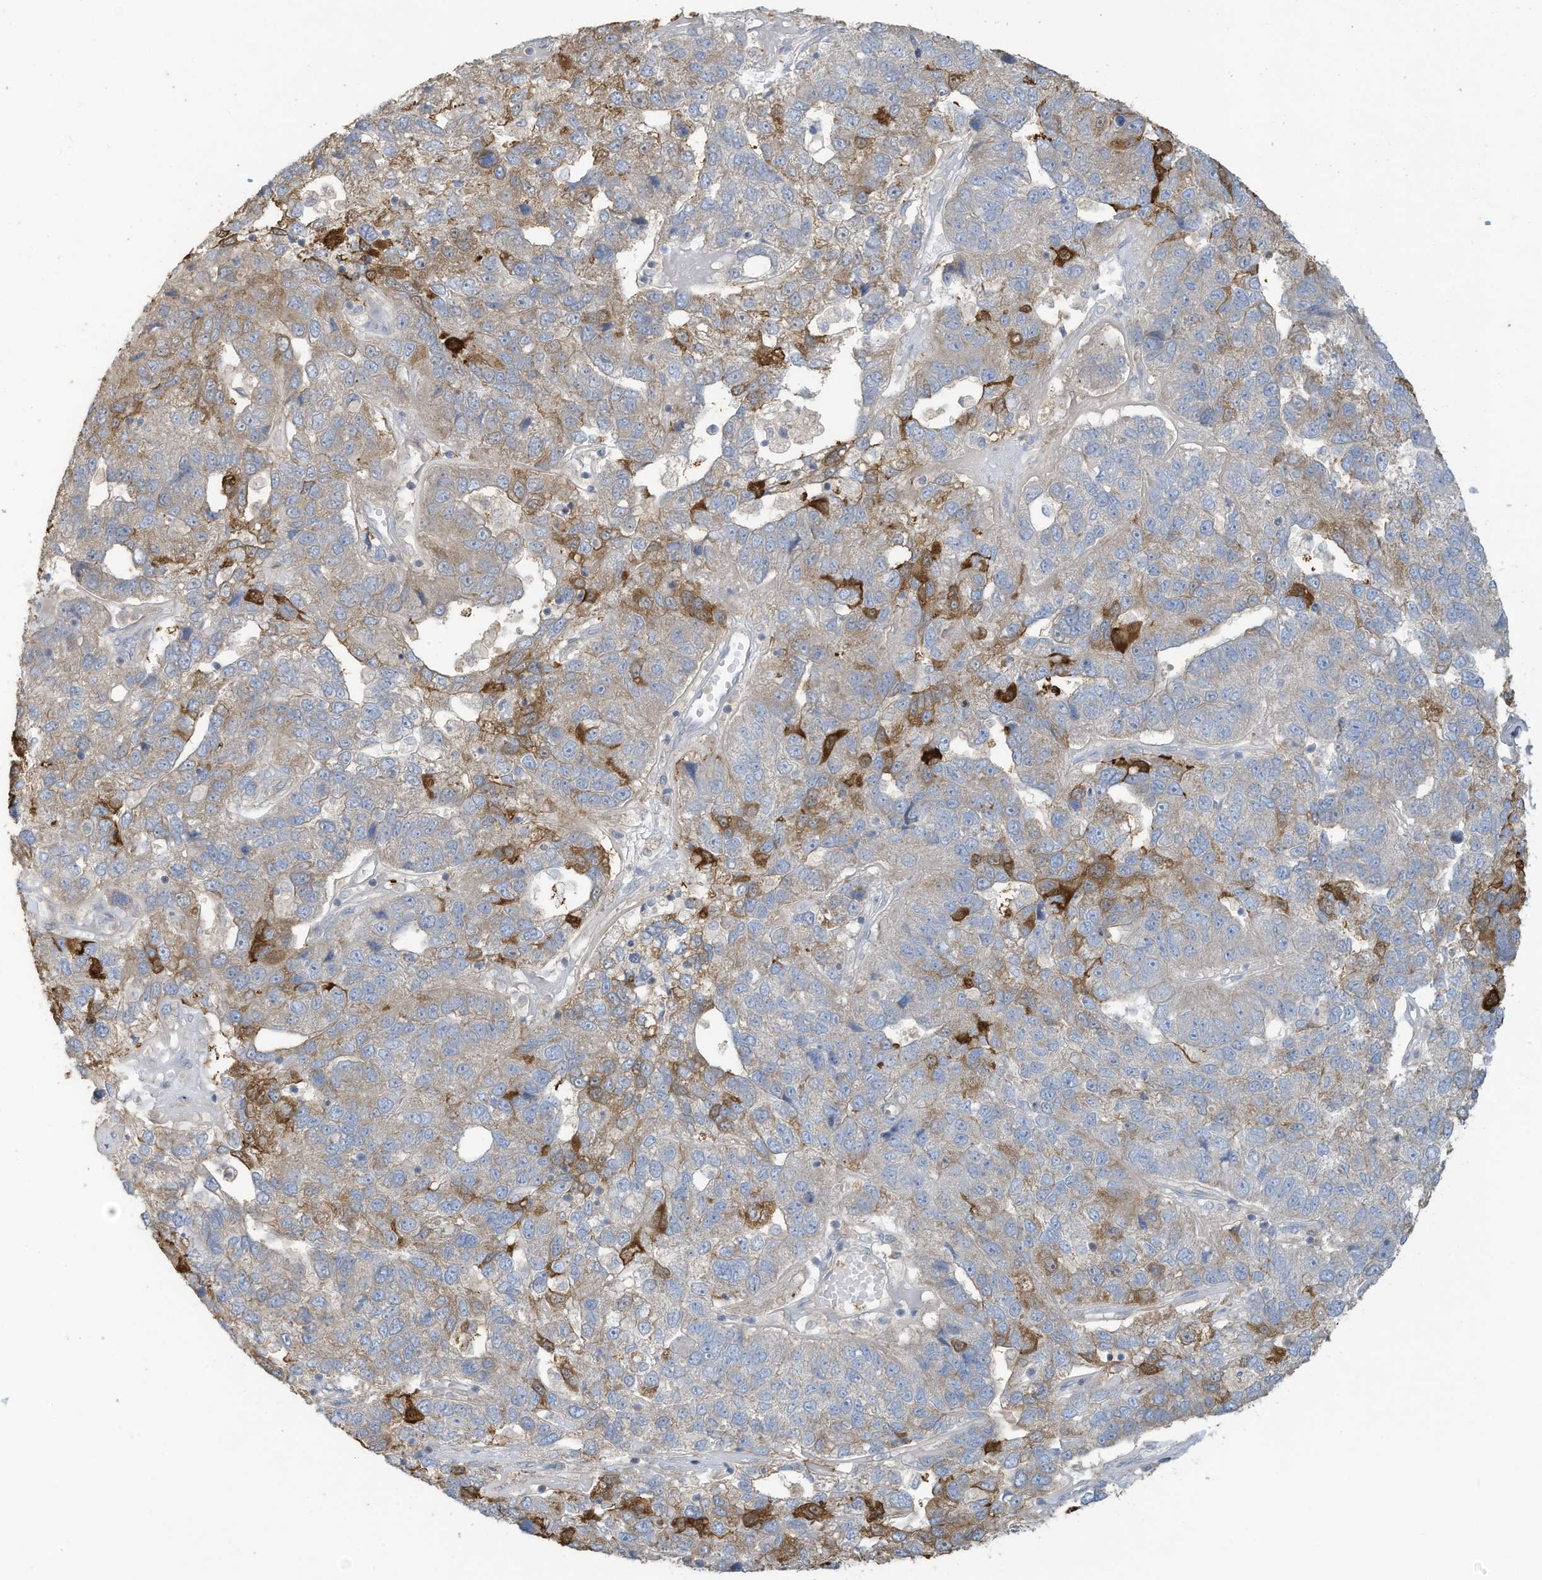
{"staining": {"intensity": "moderate", "quantity": "<25%", "location": "cytoplasmic/membranous"}, "tissue": "pancreatic cancer", "cell_type": "Tumor cells", "image_type": "cancer", "snomed": [{"axis": "morphology", "description": "Adenocarcinoma, NOS"}, {"axis": "topography", "description": "Pancreas"}], "caption": "Brown immunohistochemical staining in human adenocarcinoma (pancreatic) exhibits moderate cytoplasmic/membranous positivity in approximately <25% of tumor cells.", "gene": "GTPBP2", "patient": {"sex": "female", "age": 61}}